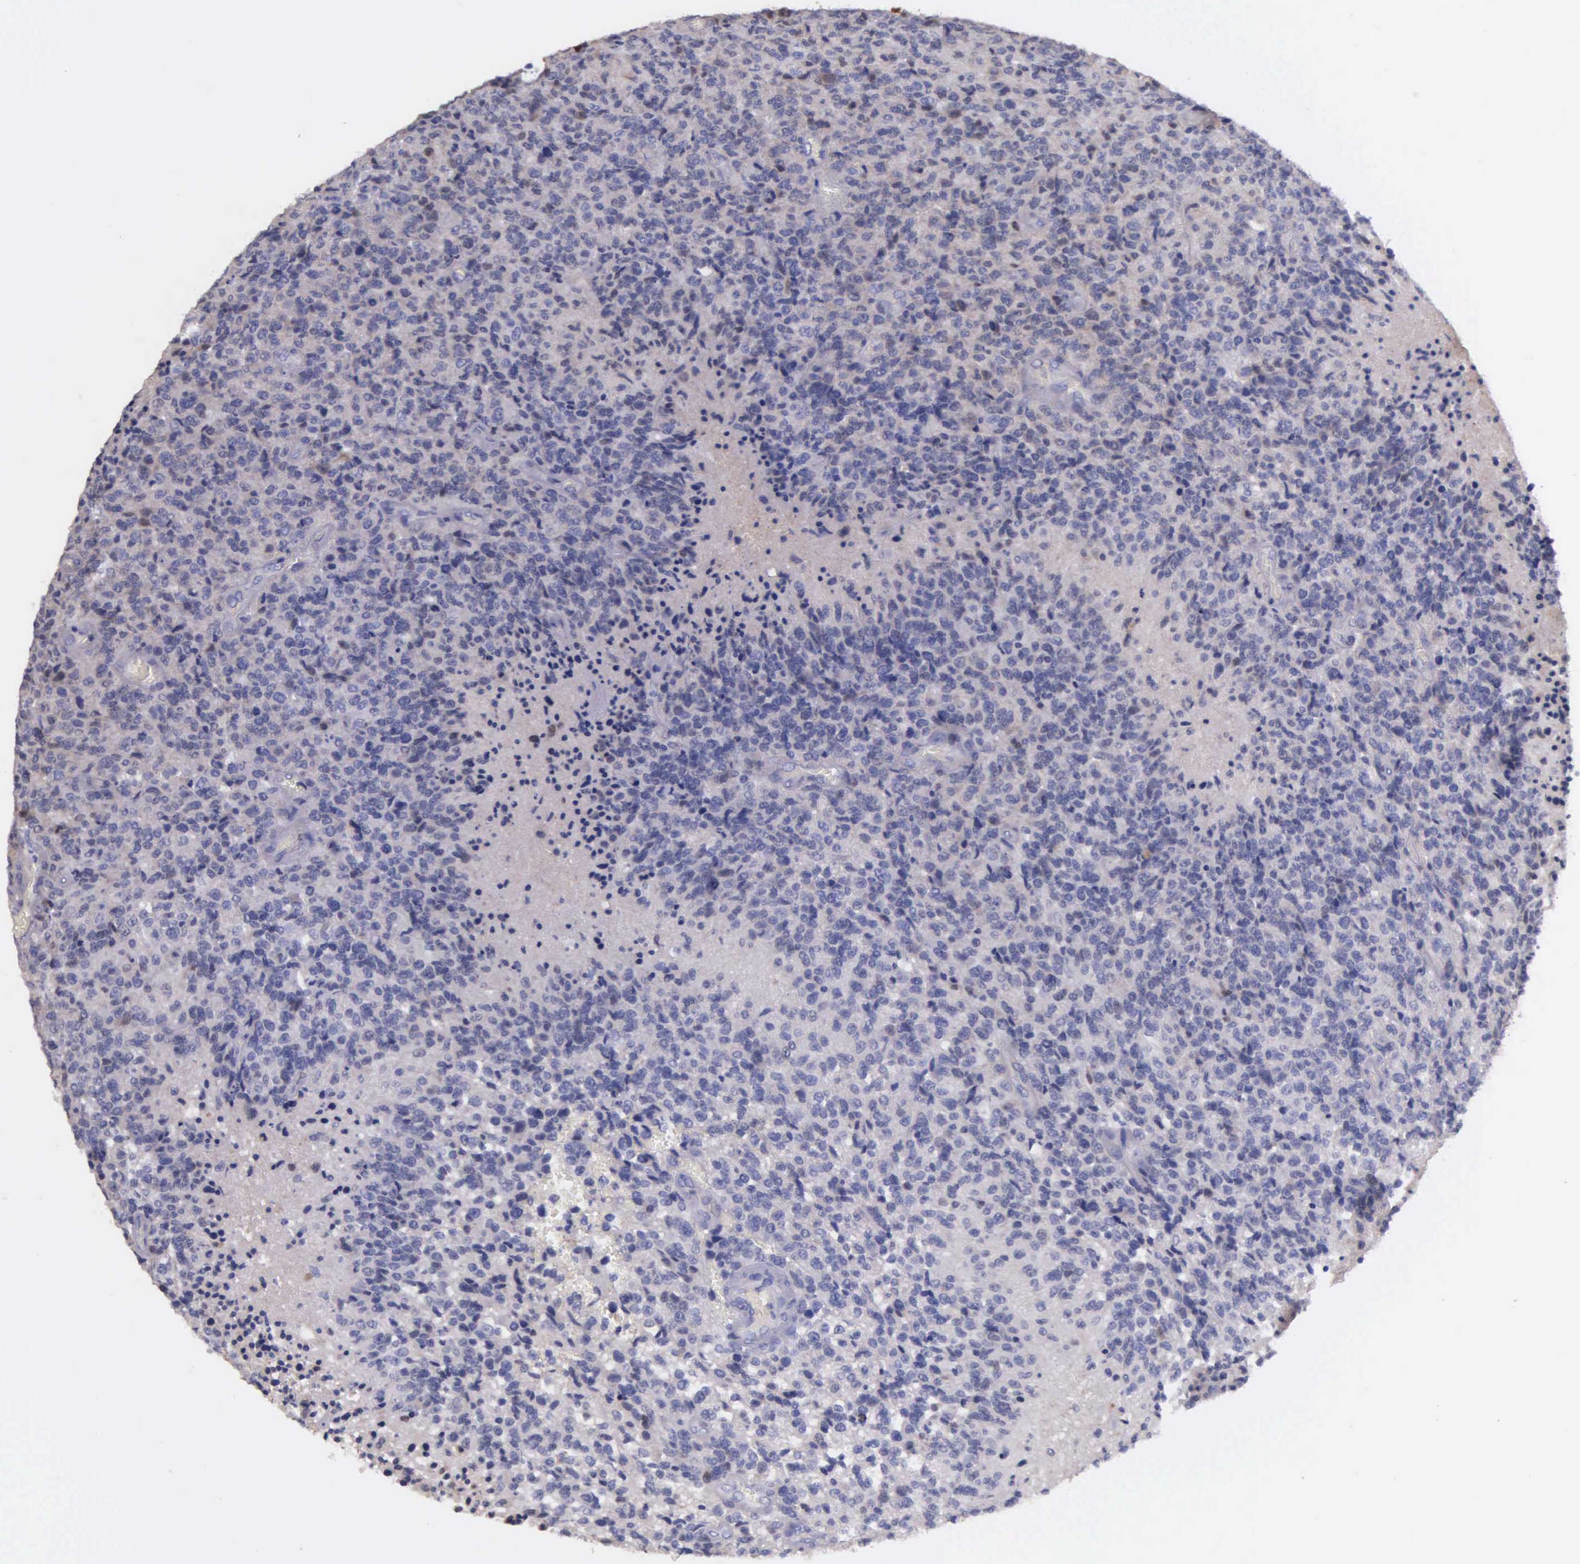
{"staining": {"intensity": "negative", "quantity": "none", "location": "none"}, "tissue": "glioma", "cell_type": "Tumor cells", "image_type": "cancer", "snomed": [{"axis": "morphology", "description": "Glioma, malignant, High grade"}, {"axis": "topography", "description": "Brain"}], "caption": "High power microscopy micrograph of an IHC image of glioma, revealing no significant expression in tumor cells. (DAB immunohistochemistry (IHC) visualized using brightfield microscopy, high magnification).", "gene": "GSTT2", "patient": {"sex": "male", "age": 36}}